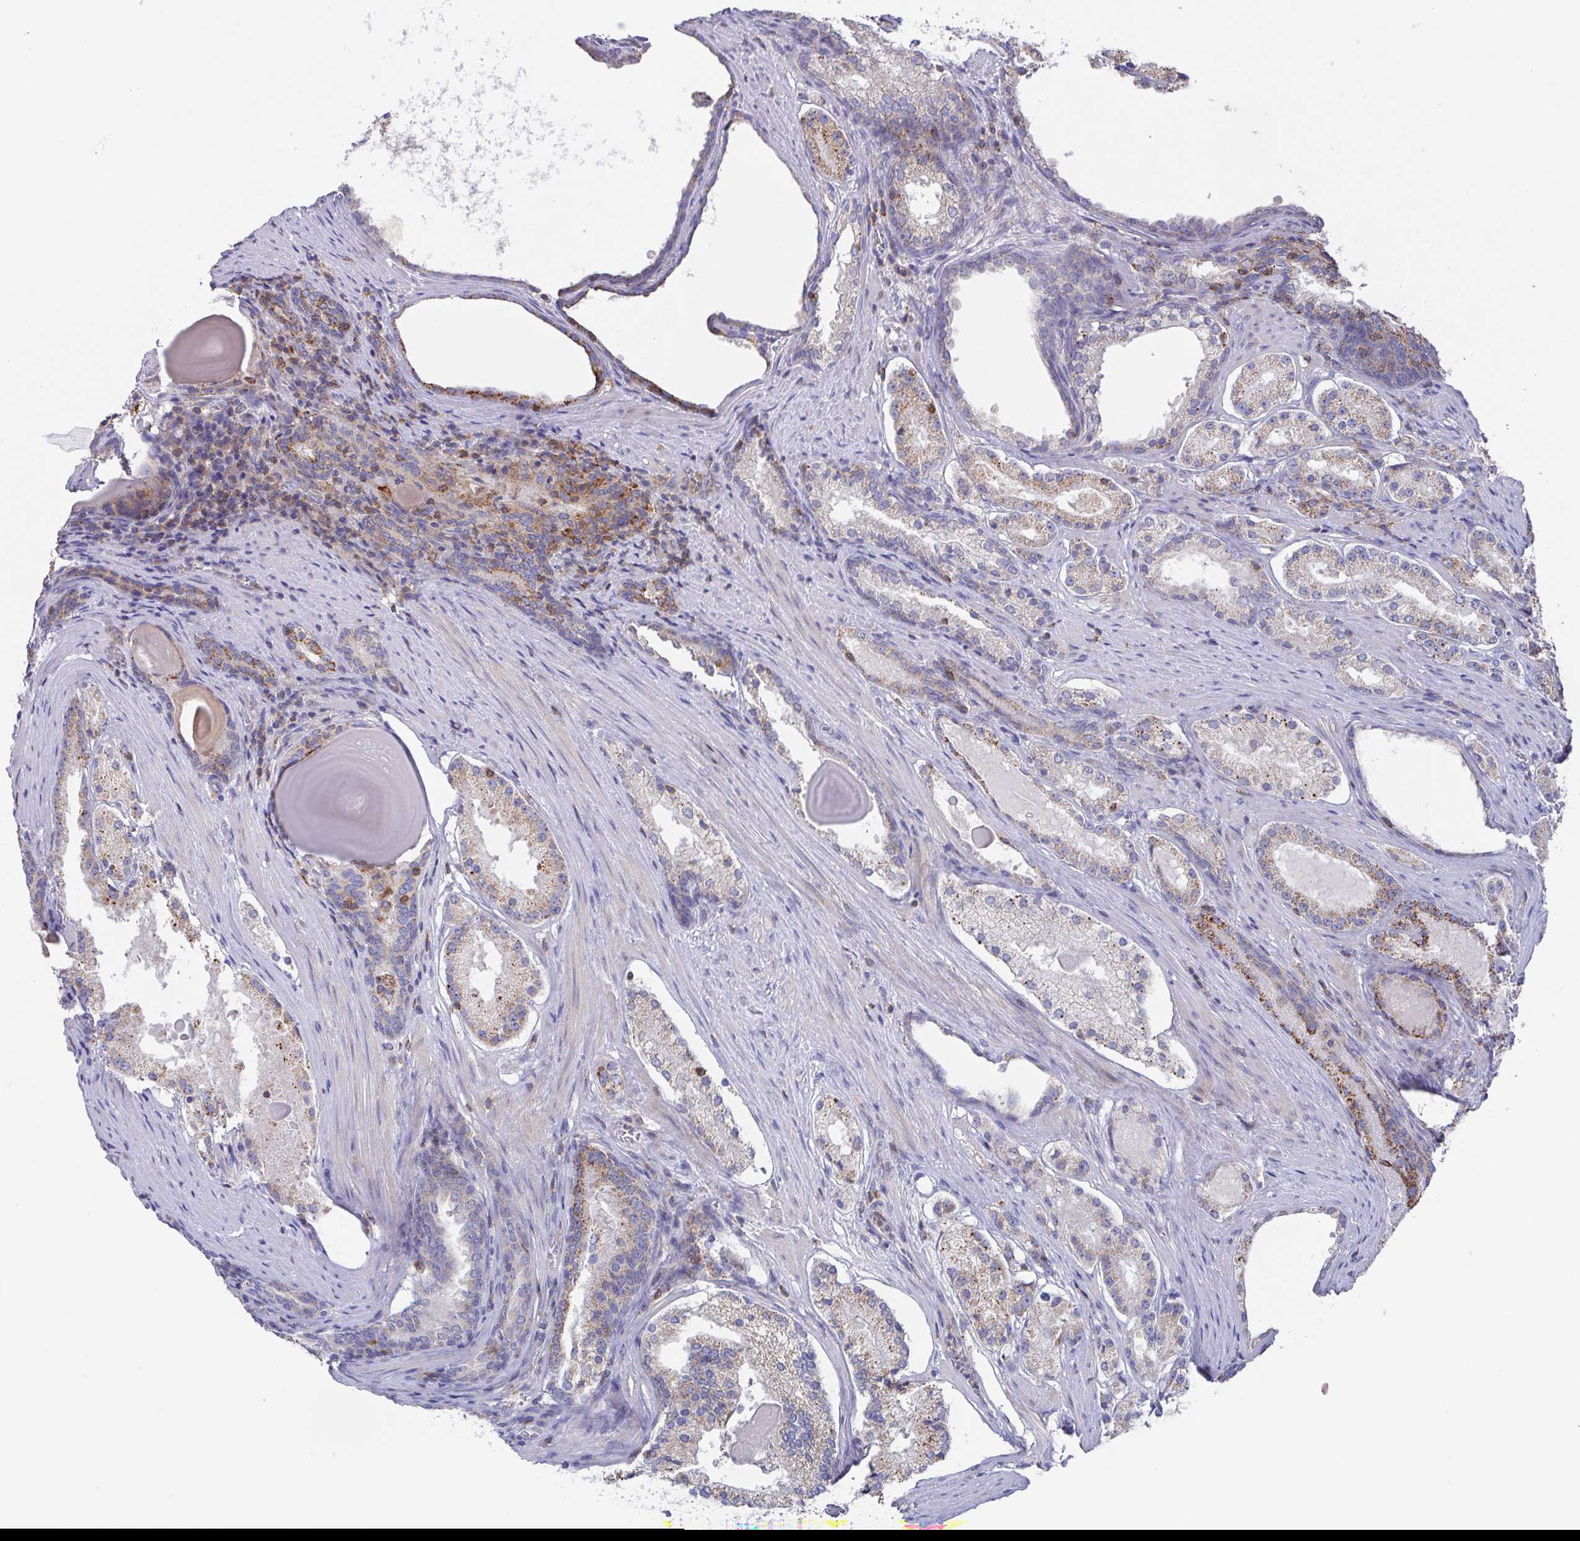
{"staining": {"intensity": "weak", "quantity": "25%-75%", "location": "cytoplasmic/membranous"}, "tissue": "prostate cancer", "cell_type": "Tumor cells", "image_type": "cancer", "snomed": [{"axis": "morphology", "description": "Adenocarcinoma, Low grade"}, {"axis": "topography", "description": "Prostate"}], "caption": "An immunohistochemistry (IHC) image of neoplastic tissue is shown. Protein staining in brown highlights weak cytoplasmic/membranous positivity in prostate low-grade adenocarcinoma within tumor cells.", "gene": "FAM241A", "patient": {"sex": "male", "age": 57}}